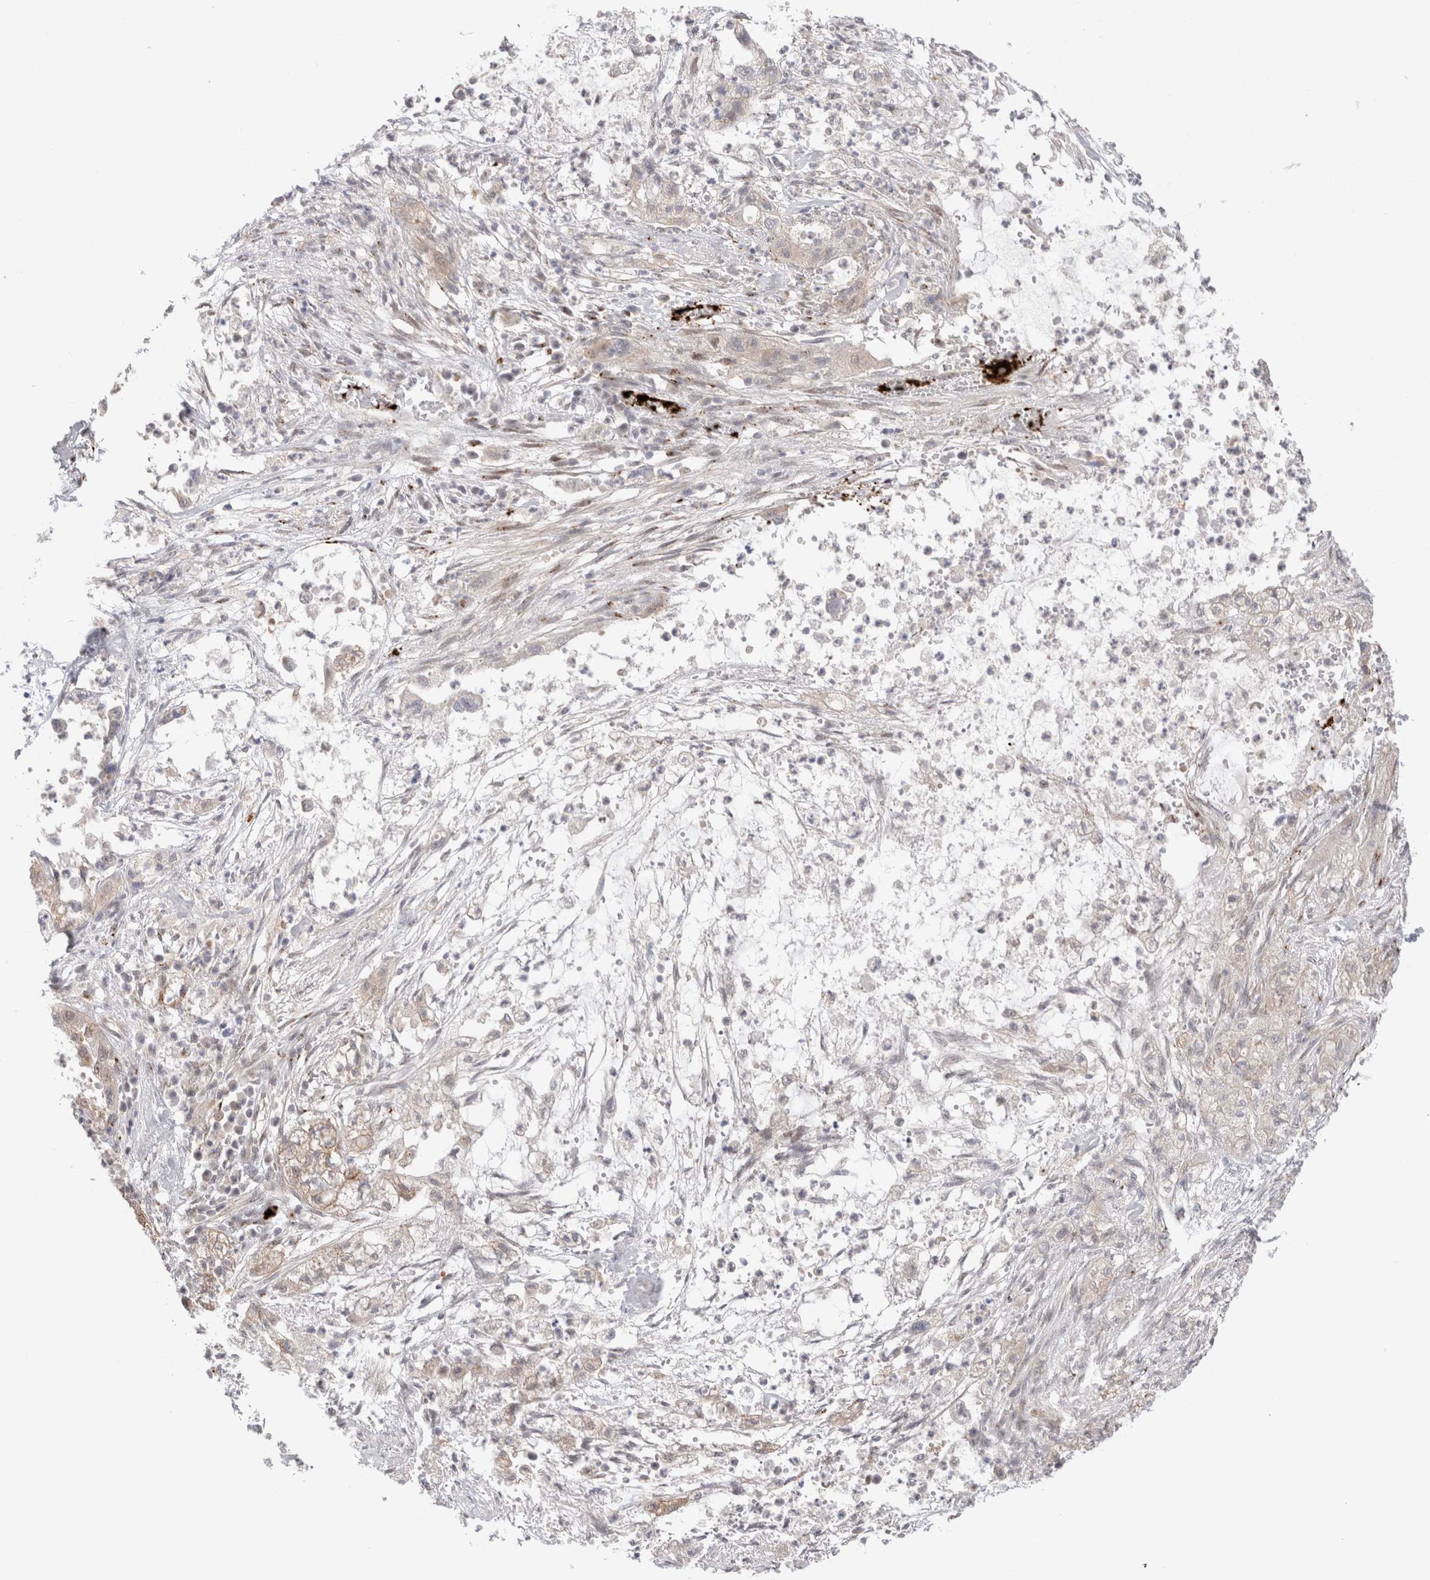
{"staining": {"intensity": "negative", "quantity": "none", "location": "none"}, "tissue": "pancreatic cancer", "cell_type": "Tumor cells", "image_type": "cancer", "snomed": [{"axis": "morphology", "description": "Adenocarcinoma, NOS"}, {"axis": "topography", "description": "Pancreas"}], "caption": "There is no significant positivity in tumor cells of adenocarcinoma (pancreatic). (DAB (3,3'-diaminobenzidine) IHC visualized using brightfield microscopy, high magnification).", "gene": "VPS28", "patient": {"sex": "female", "age": 78}}